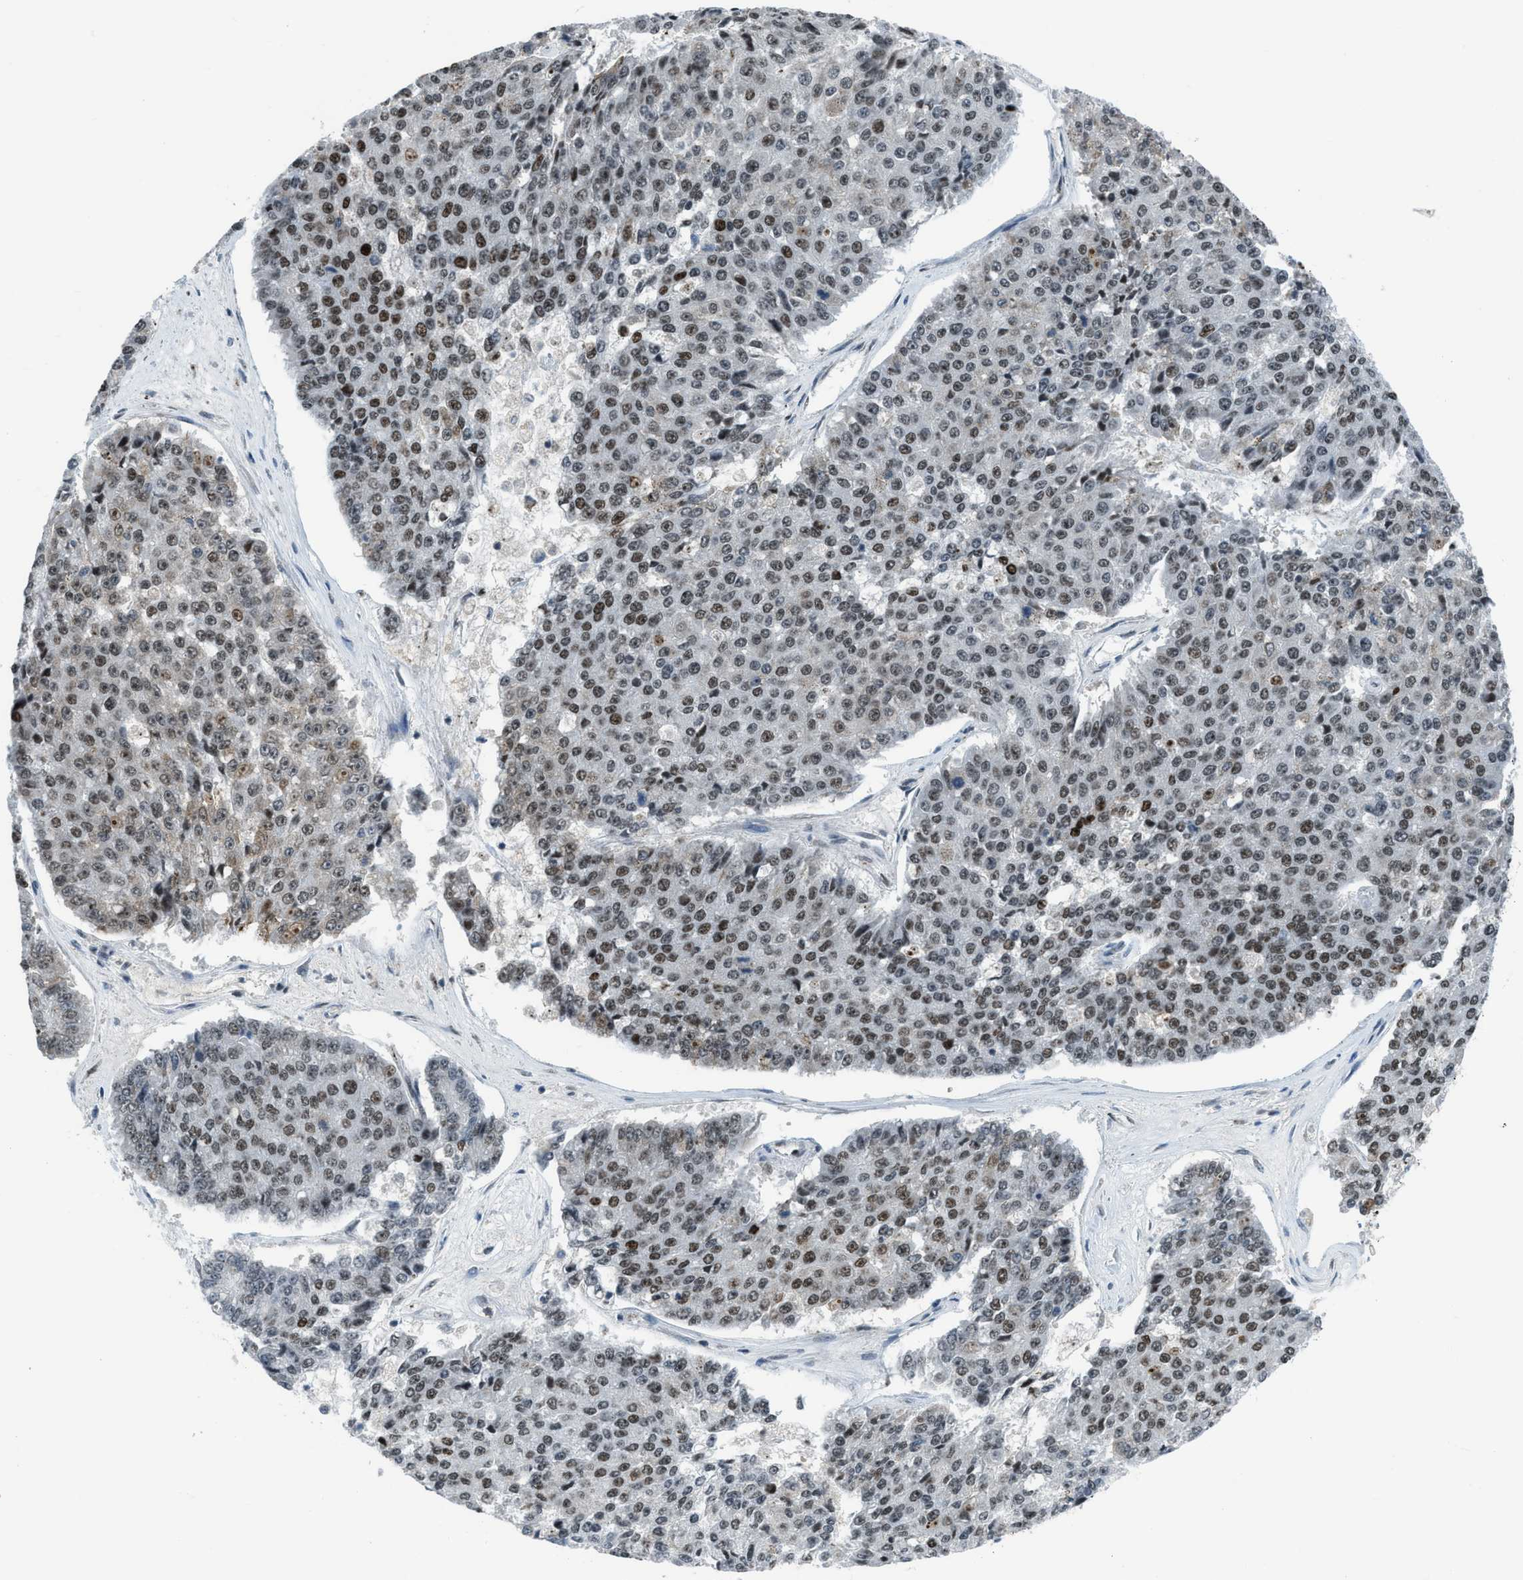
{"staining": {"intensity": "moderate", "quantity": ">75%", "location": "nuclear"}, "tissue": "pancreatic cancer", "cell_type": "Tumor cells", "image_type": "cancer", "snomed": [{"axis": "morphology", "description": "Adenocarcinoma, NOS"}, {"axis": "topography", "description": "Pancreas"}], "caption": "Human pancreatic cancer stained with a brown dye demonstrates moderate nuclear positive positivity in approximately >75% of tumor cells.", "gene": "RAD51B", "patient": {"sex": "male", "age": 50}}